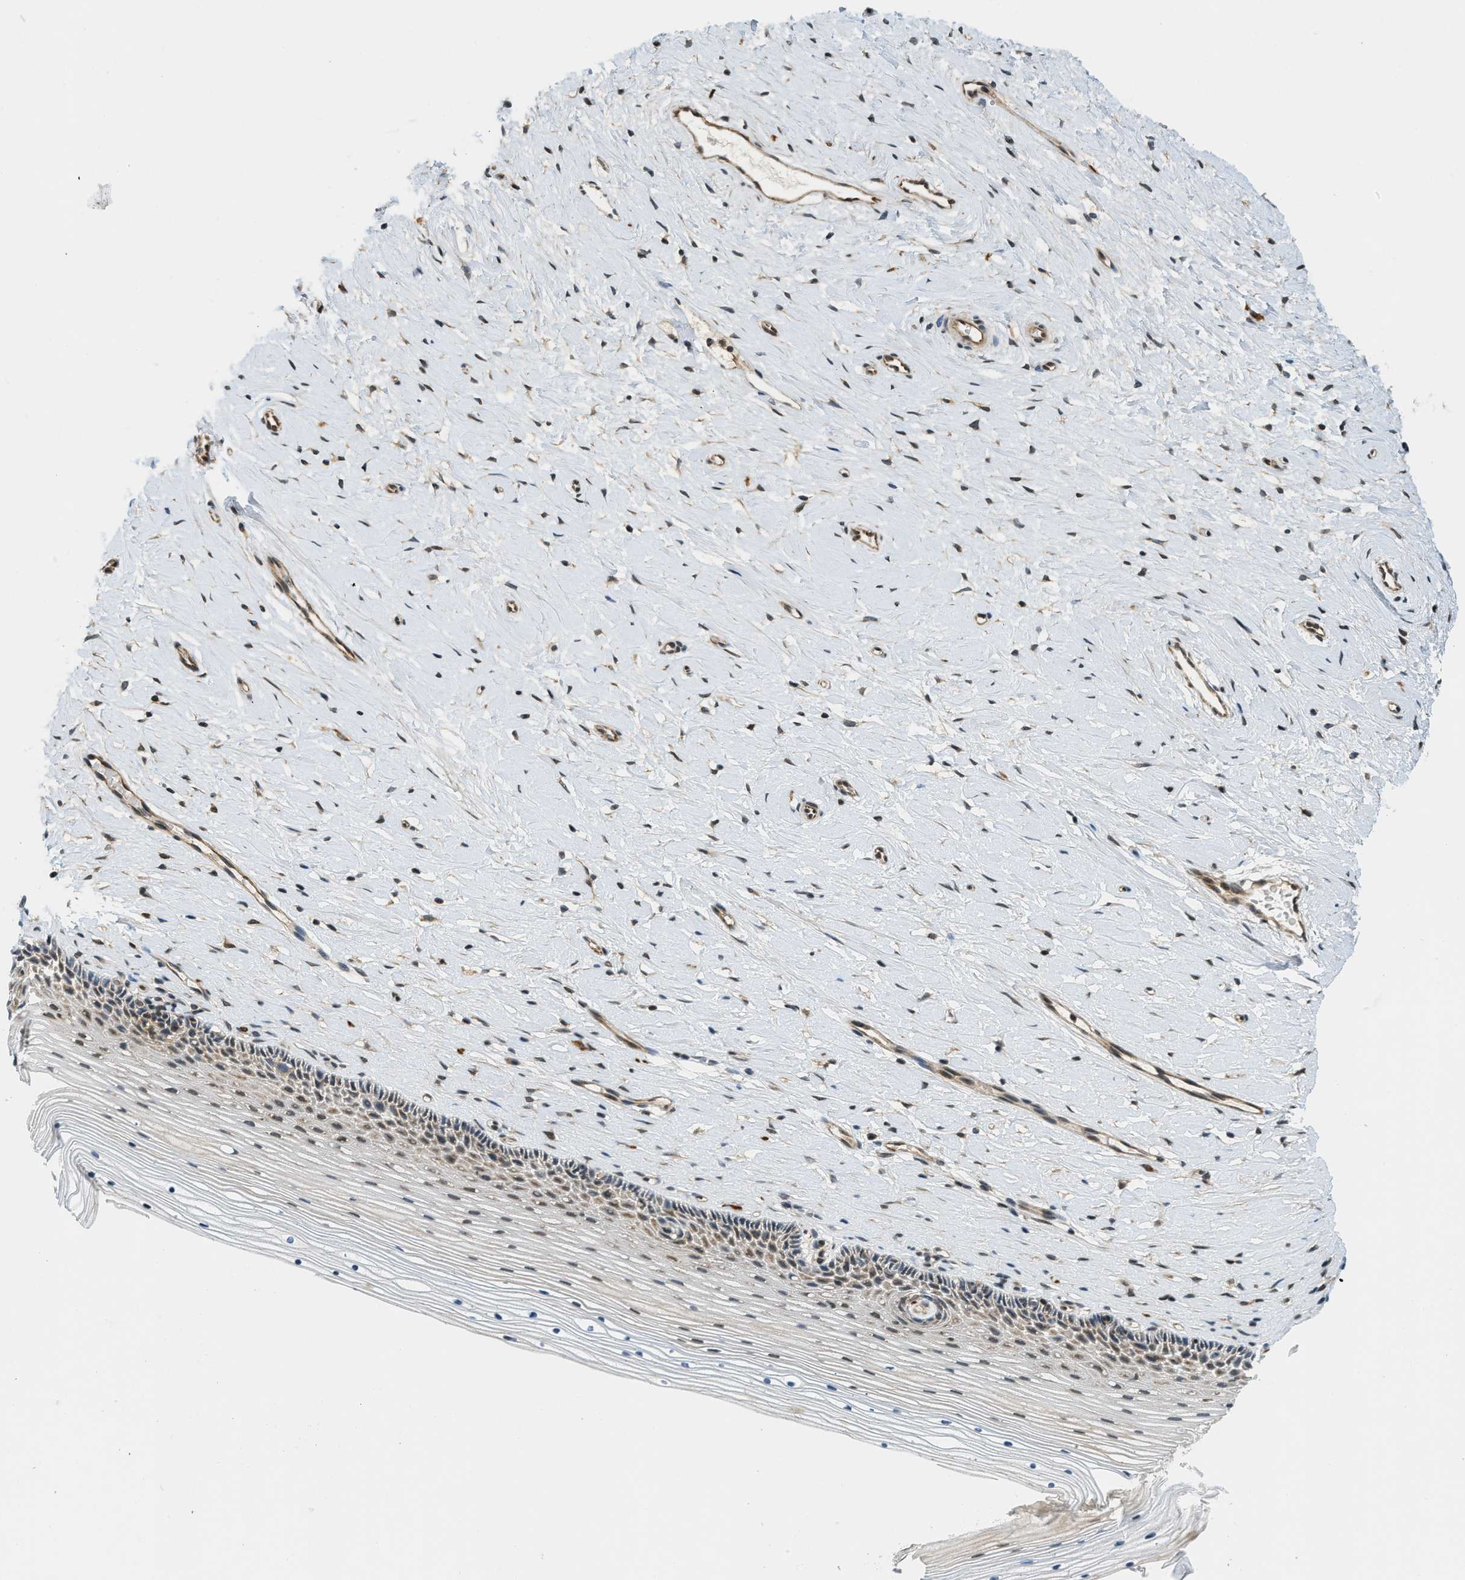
{"staining": {"intensity": "weak", "quantity": "25%-75%", "location": "cytoplasmic/membranous,nuclear"}, "tissue": "cervix", "cell_type": "Squamous epithelial cells", "image_type": "normal", "snomed": [{"axis": "morphology", "description": "Normal tissue, NOS"}, {"axis": "topography", "description": "Cervix"}], "caption": "High-magnification brightfield microscopy of benign cervix stained with DAB (3,3'-diaminobenzidine) (brown) and counterstained with hematoxylin (blue). squamous epithelial cells exhibit weak cytoplasmic/membranous,nuclear staining is seen in approximately25%-75% of cells.", "gene": "KMT2A", "patient": {"sex": "female", "age": 39}}